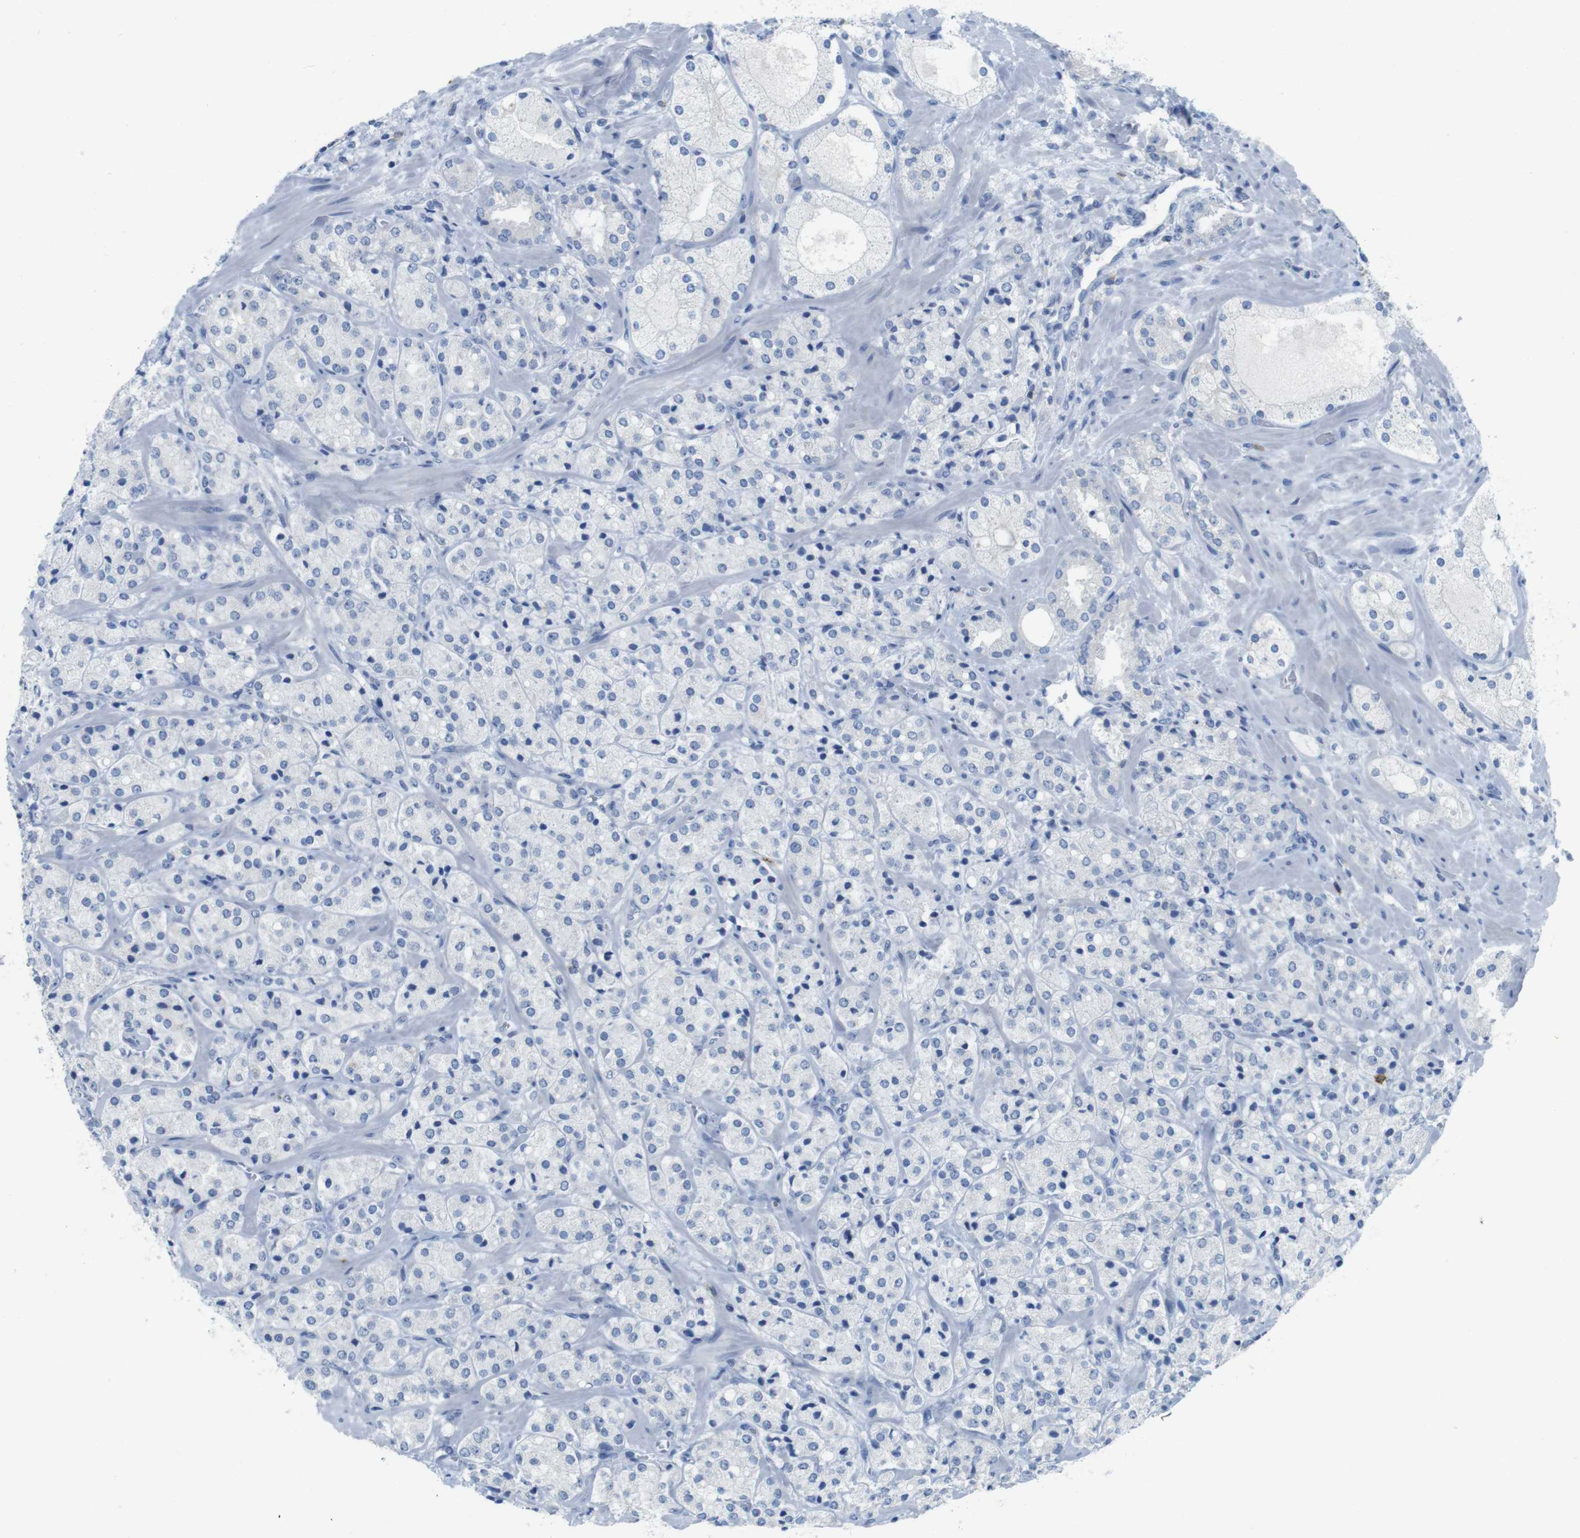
{"staining": {"intensity": "negative", "quantity": "none", "location": "none"}, "tissue": "prostate cancer", "cell_type": "Tumor cells", "image_type": "cancer", "snomed": [{"axis": "morphology", "description": "Adenocarcinoma, High grade"}, {"axis": "topography", "description": "Prostate"}], "caption": "The IHC image has no significant staining in tumor cells of high-grade adenocarcinoma (prostate) tissue.", "gene": "CD5", "patient": {"sex": "male", "age": 64}}